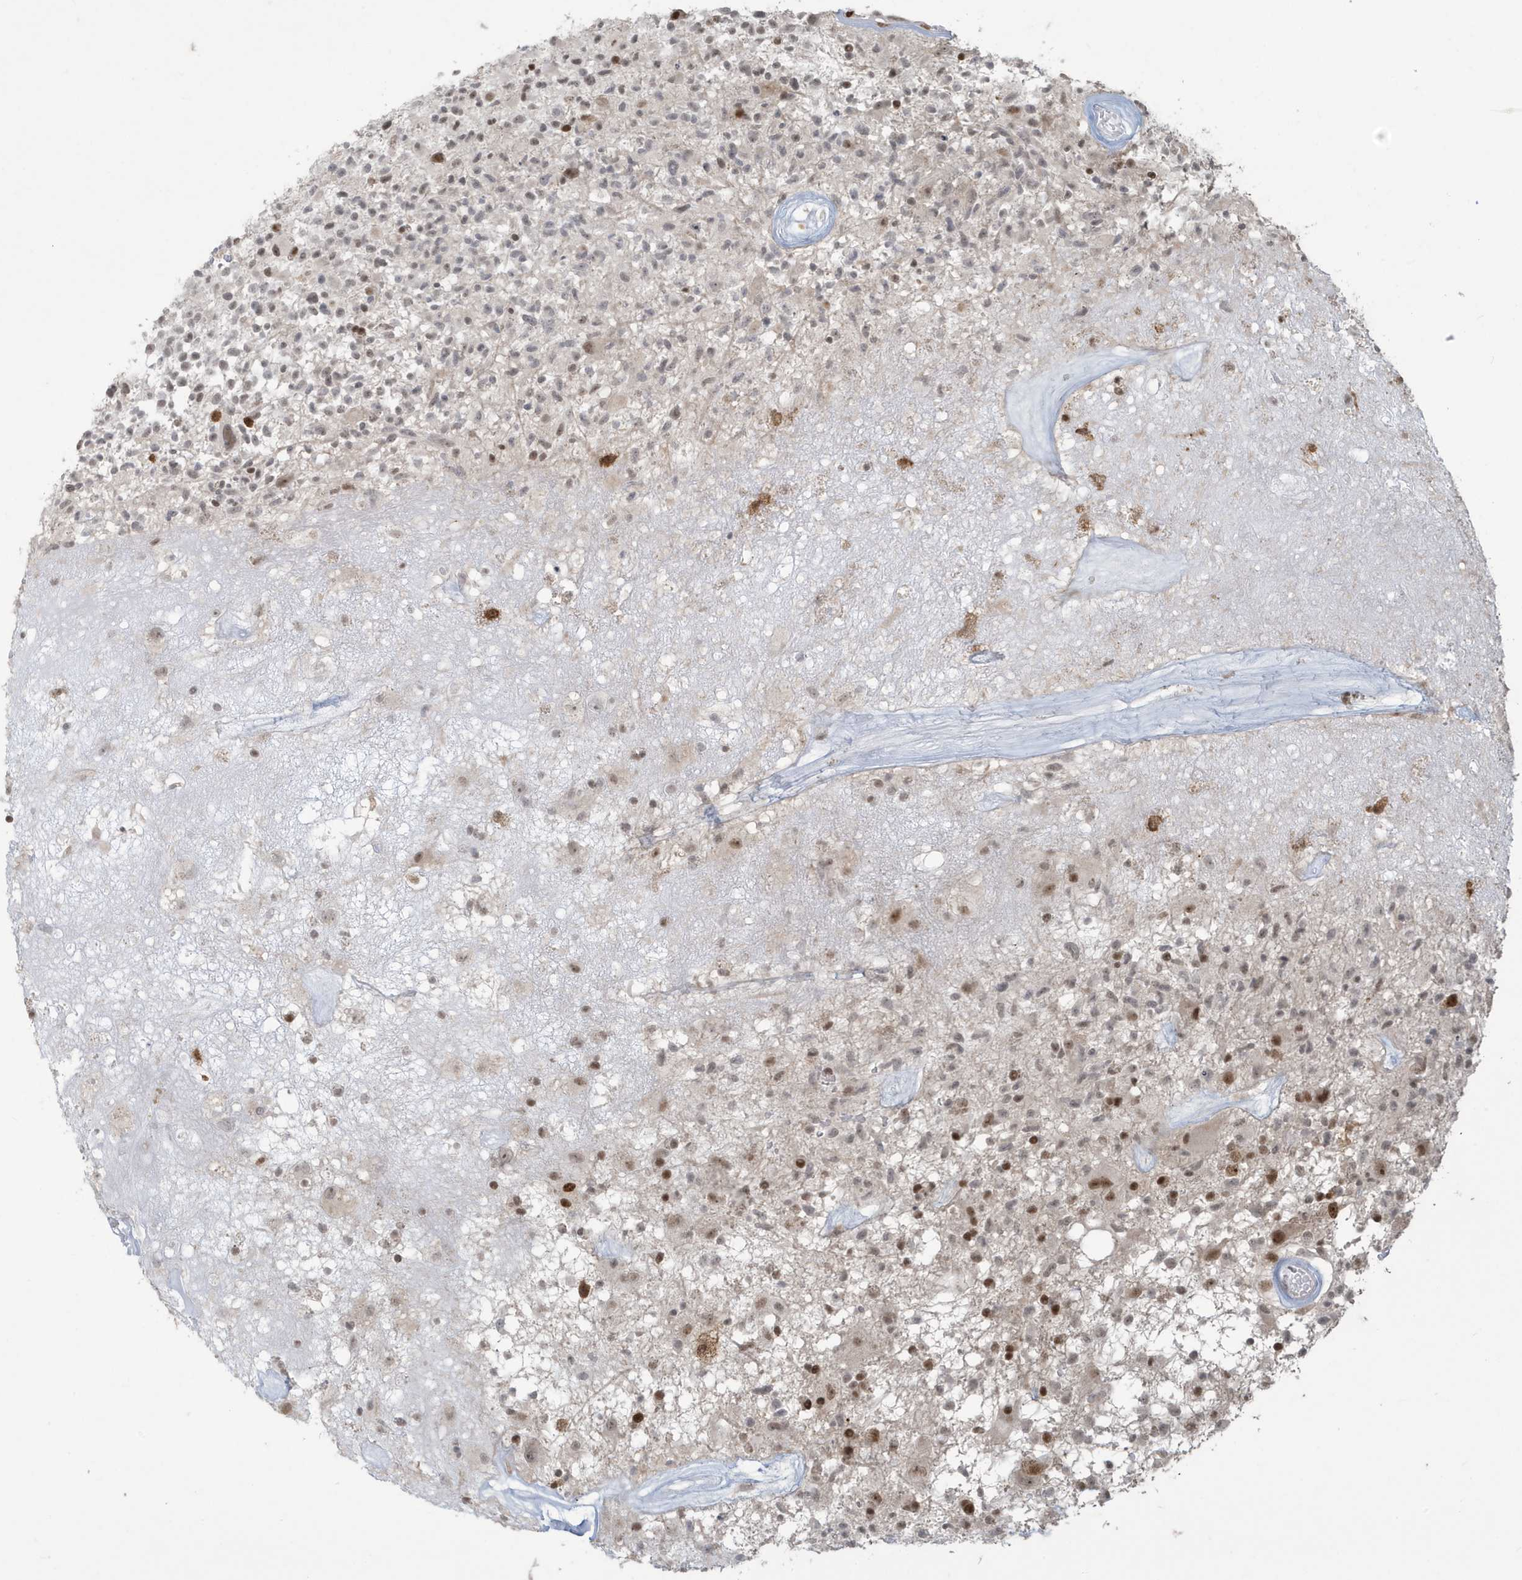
{"staining": {"intensity": "moderate", "quantity": "<25%", "location": "nuclear"}, "tissue": "glioma", "cell_type": "Tumor cells", "image_type": "cancer", "snomed": [{"axis": "morphology", "description": "Glioma, malignant, High grade"}, {"axis": "morphology", "description": "Glioblastoma, NOS"}, {"axis": "topography", "description": "Brain"}], "caption": "An immunohistochemistry (IHC) image of tumor tissue is shown. Protein staining in brown labels moderate nuclear positivity in glioma within tumor cells. (Brightfield microscopy of DAB IHC at high magnification).", "gene": "C1orf52", "patient": {"sex": "male", "age": 60}}